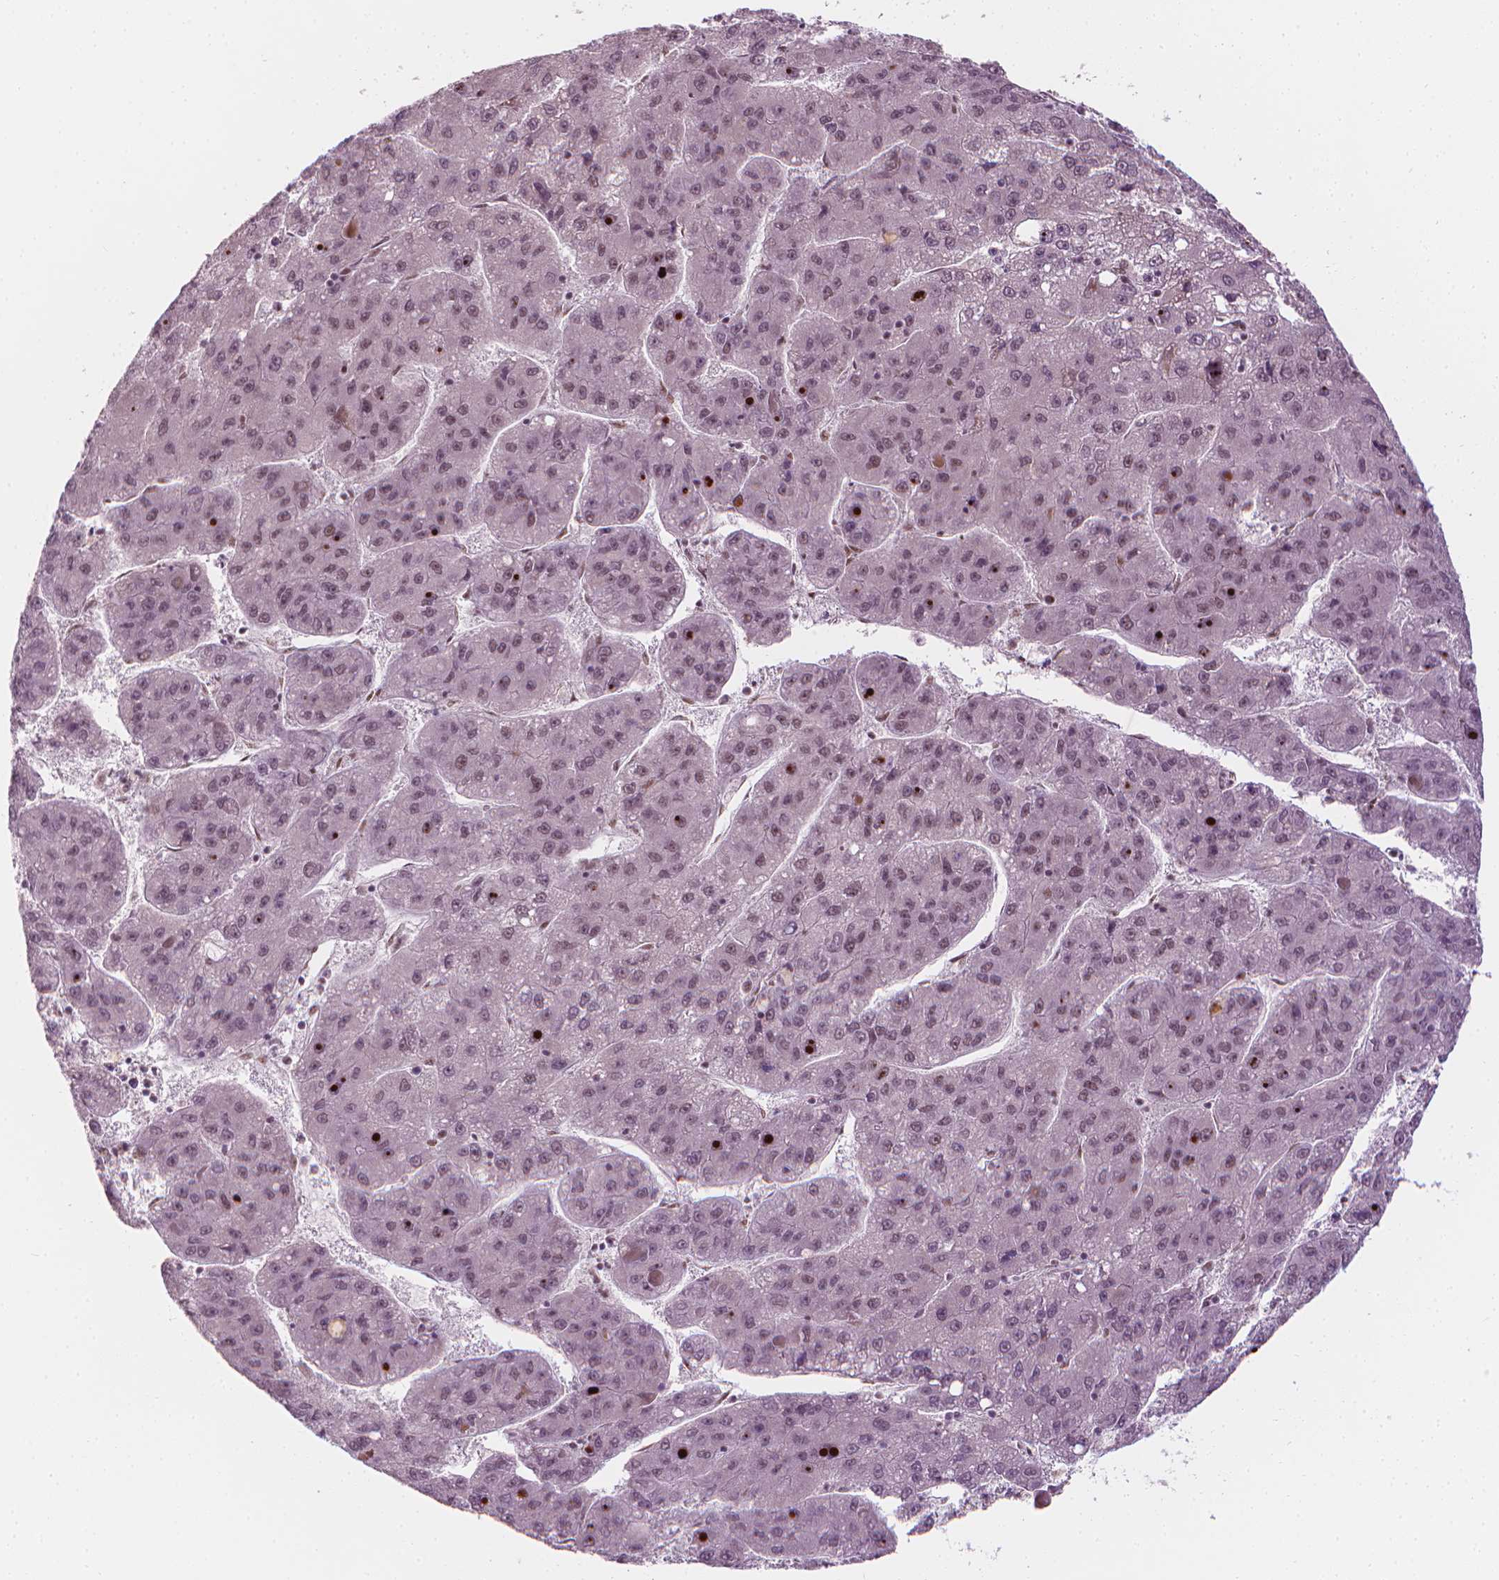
{"staining": {"intensity": "weak", "quantity": "25%-75%", "location": "nuclear"}, "tissue": "liver cancer", "cell_type": "Tumor cells", "image_type": "cancer", "snomed": [{"axis": "morphology", "description": "Carcinoma, Hepatocellular, NOS"}, {"axis": "topography", "description": "Liver"}], "caption": "Liver cancer stained with DAB (3,3'-diaminobenzidine) immunohistochemistry (IHC) exhibits low levels of weak nuclear positivity in about 25%-75% of tumor cells.", "gene": "ELF2", "patient": {"sex": "female", "age": 82}}